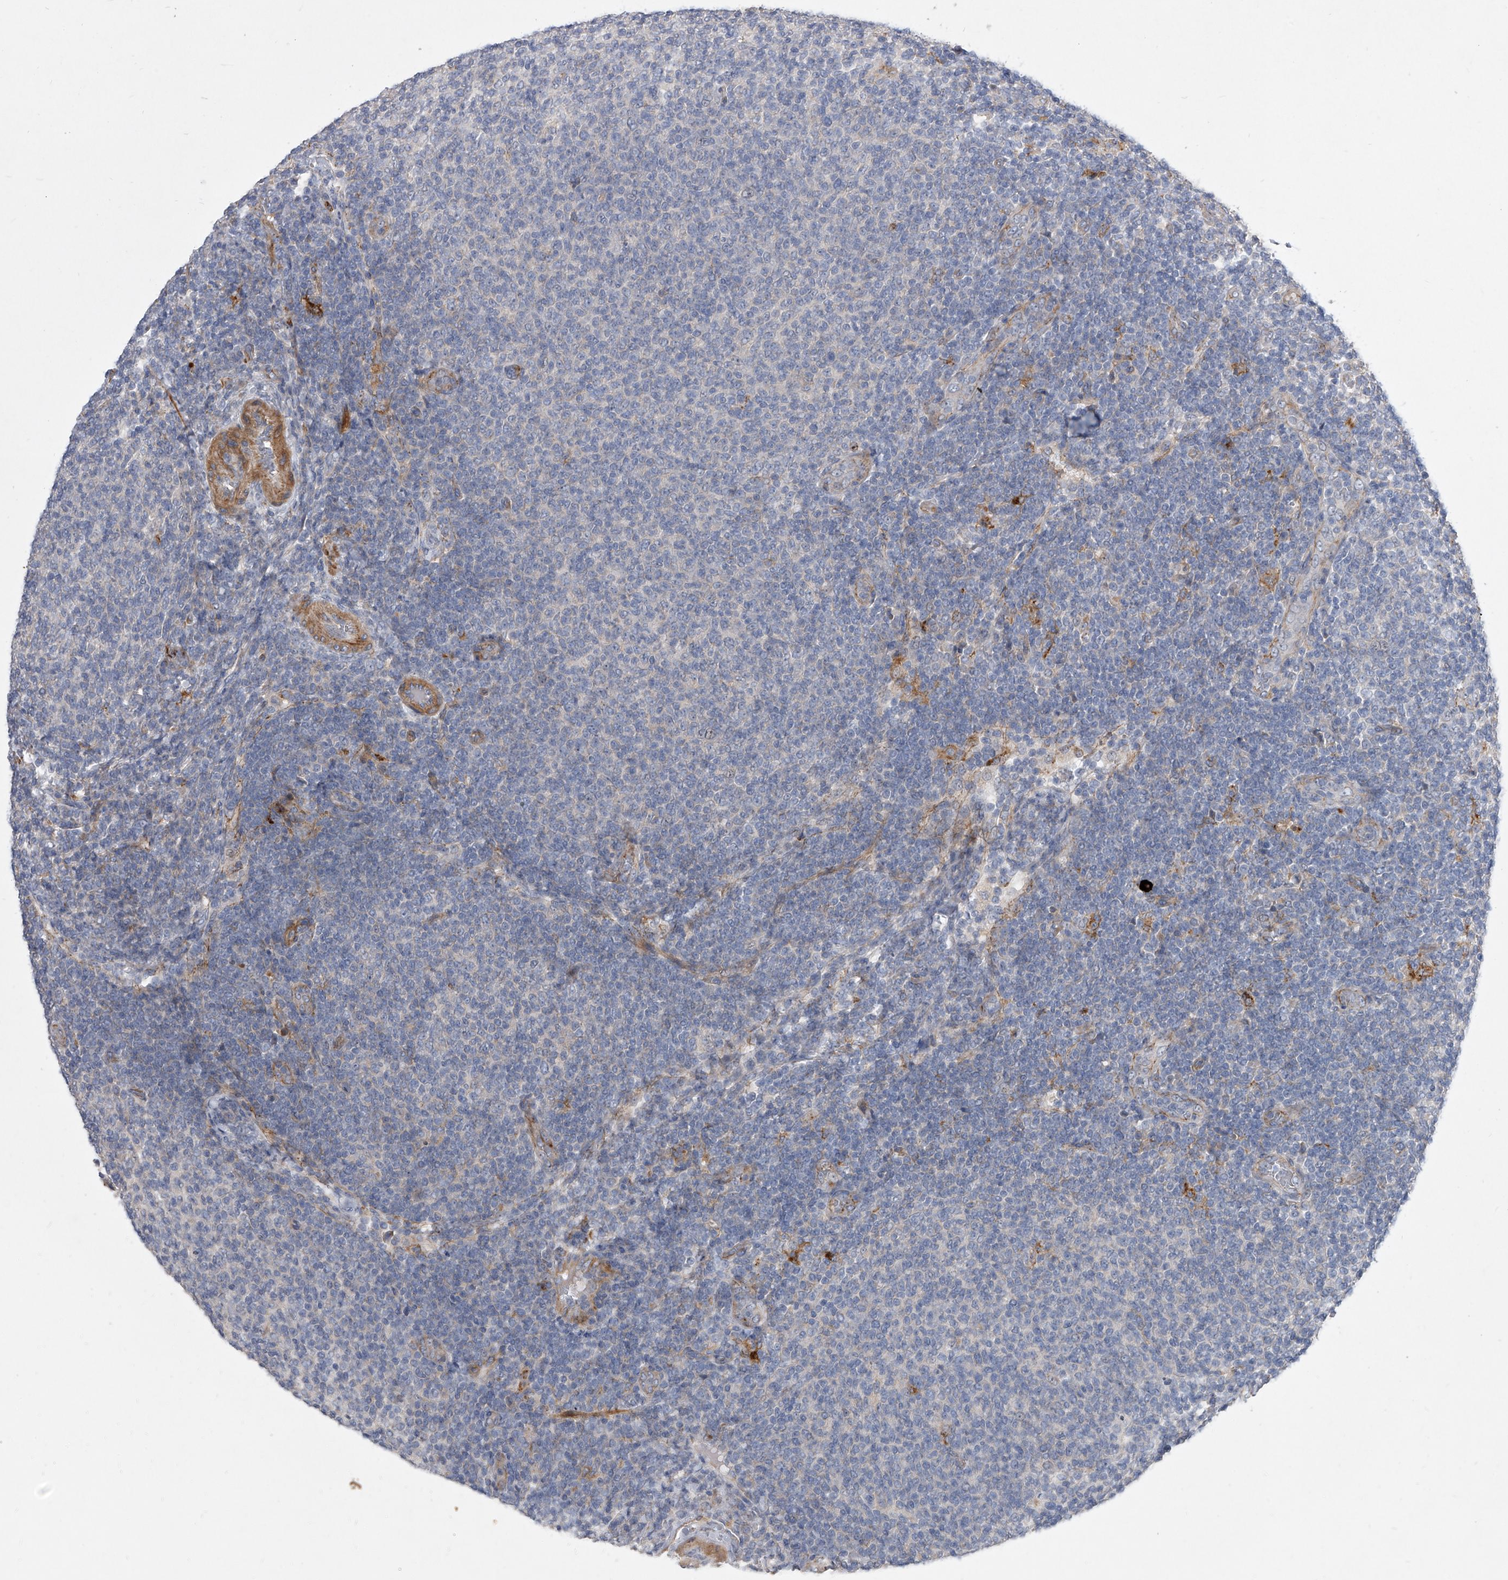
{"staining": {"intensity": "negative", "quantity": "none", "location": "none"}, "tissue": "lymphoma", "cell_type": "Tumor cells", "image_type": "cancer", "snomed": [{"axis": "morphology", "description": "Malignant lymphoma, non-Hodgkin's type, Low grade"}, {"axis": "topography", "description": "Lymph node"}], "caption": "An immunohistochemistry image of lymphoma is shown. There is no staining in tumor cells of lymphoma.", "gene": "MINDY4", "patient": {"sex": "male", "age": 66}}